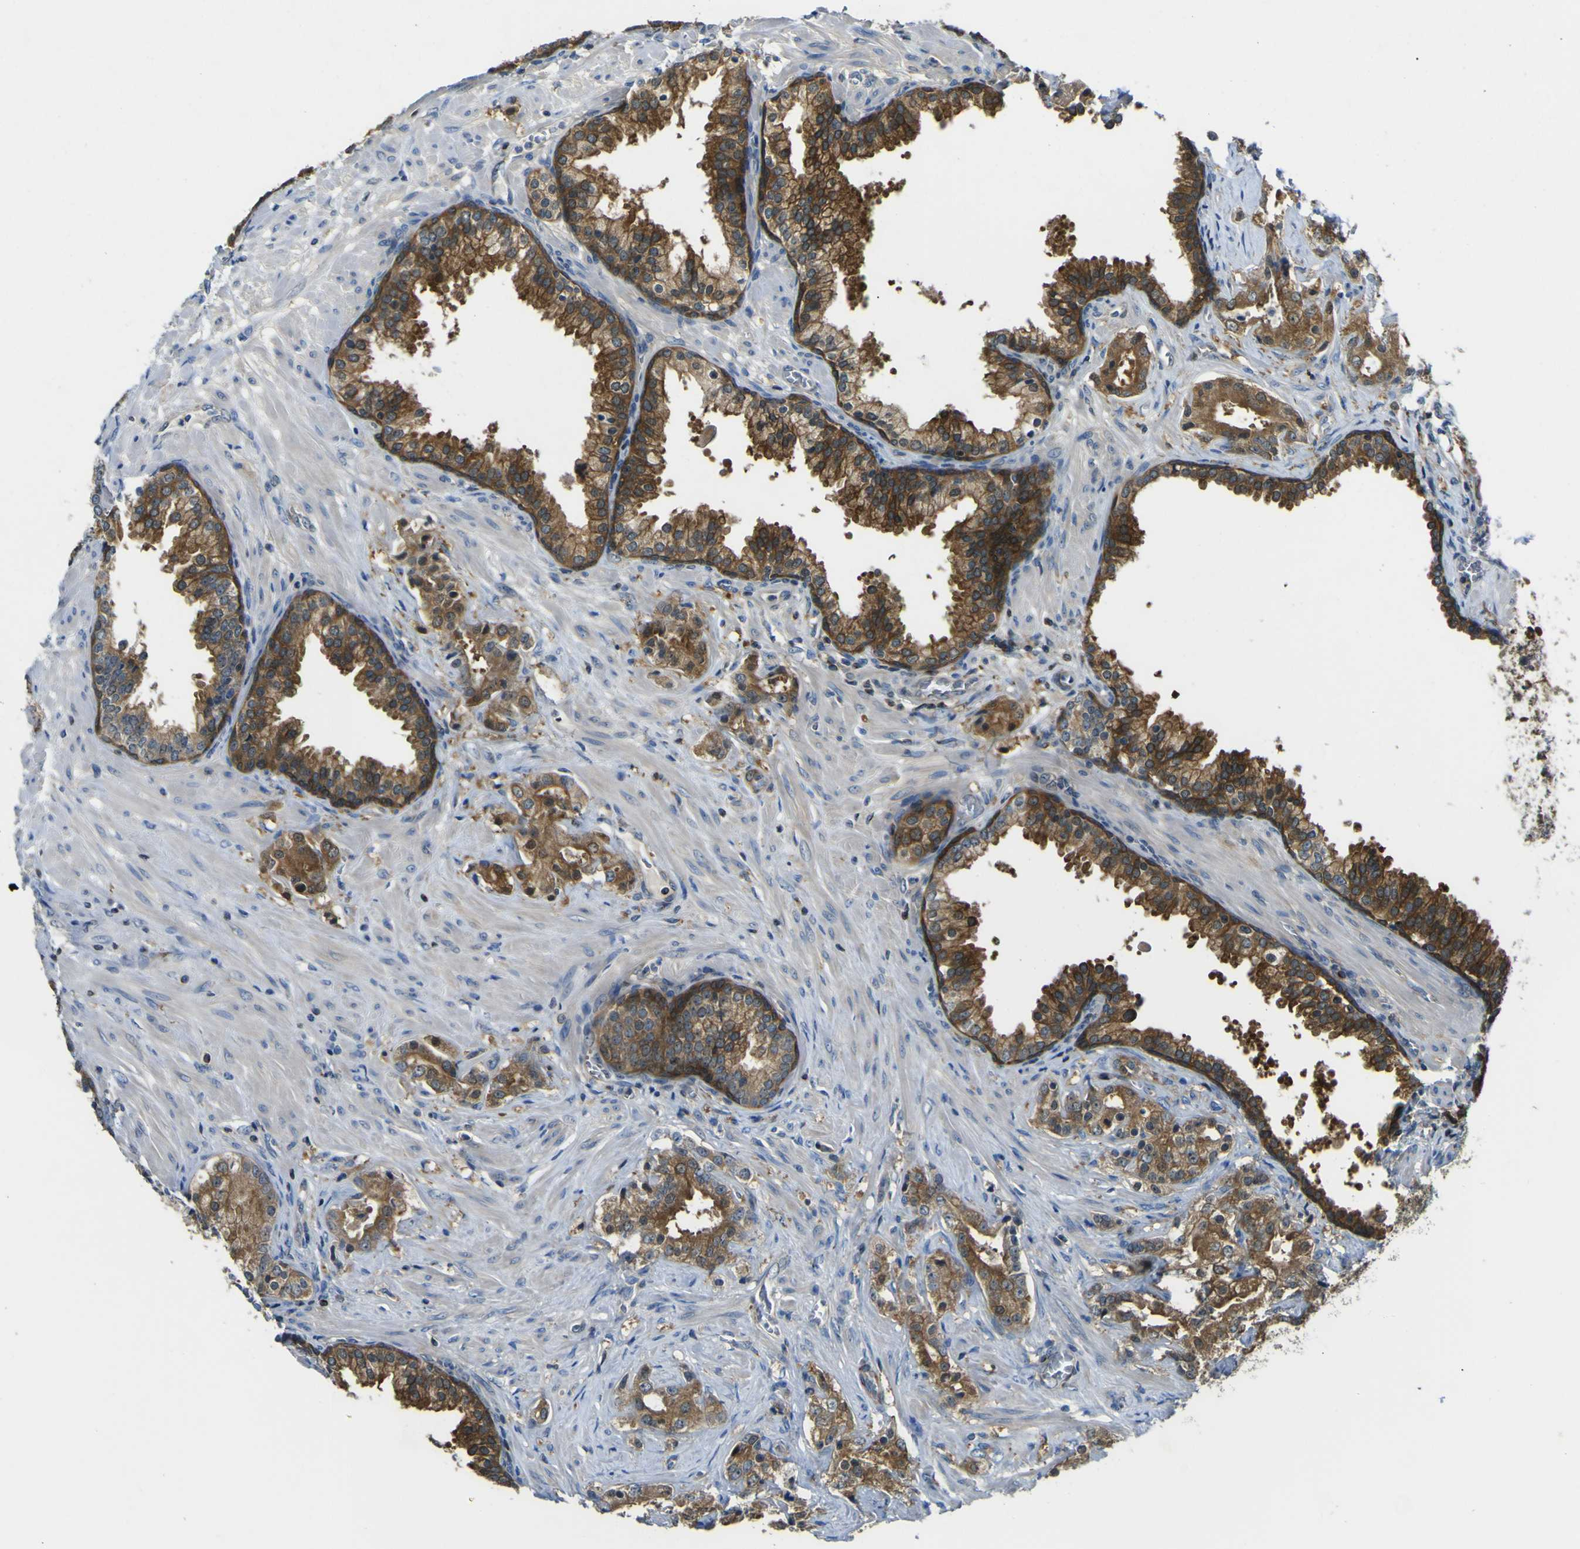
{"staining": {"intensity": "strong", "quantity": "25%-75%", "location": "cytoplasmic/membranous"}, "tissue": "prostate cancer", "cell_type": "Tumor cells", "image_type": "cancer", "snomed": [{"axis": "morphology", "description": "Adenocarcinoma, Low grade"}, {"axis": "topography", "description": "Prostate"}], "caption": "DAB (3,3'-diaminobenzidine) immunohistochemical staining of human low-grade adenocarcinoma (prostate) reveals strong cytoplasmic/membranous protein positivity in about 25%-75% of tumor cells.", "gene": "EML2", "patient": {"sex": "male", "age": 59}}